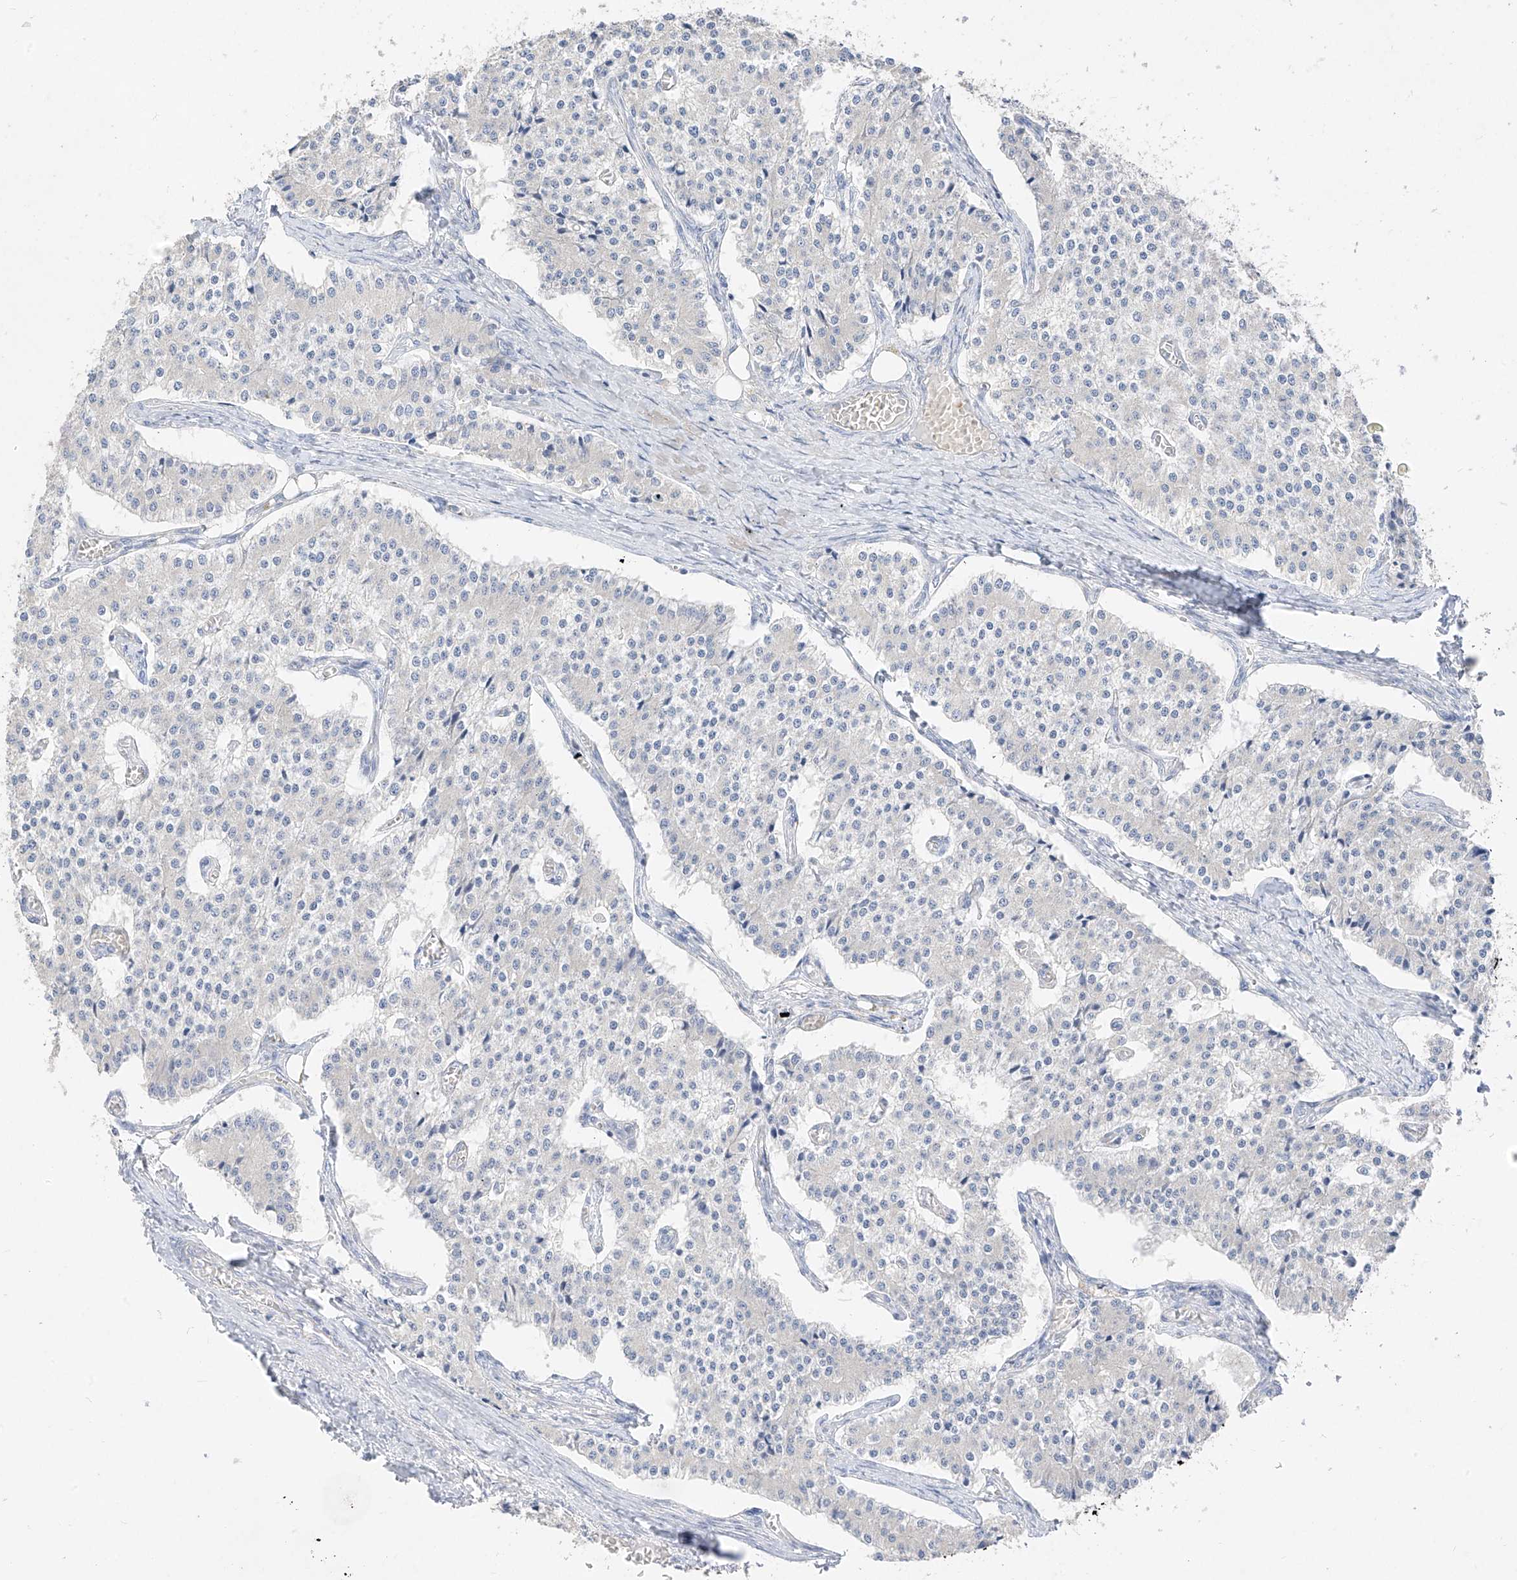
{"staining": {"intensity": "negative", "quantity": "none", "location": "none"}, "tissue": "carcinoid", "cell_type": "Tumor cells", "image_type": "cancer", "snomed": [{"axis": "morphology", "description": "Carcinoid, malignant, NOS"}, {"axis": "topography", "description": "Colon"}], "caption": "IHC micrograph of human carcinoid stained for a protein (brown), which exhibits no staining in tumor cells. (DAB immunohistochemistry, high magnification).", "gene": "ZZEF1", "patient": {"sex": "female", "age": 52}}